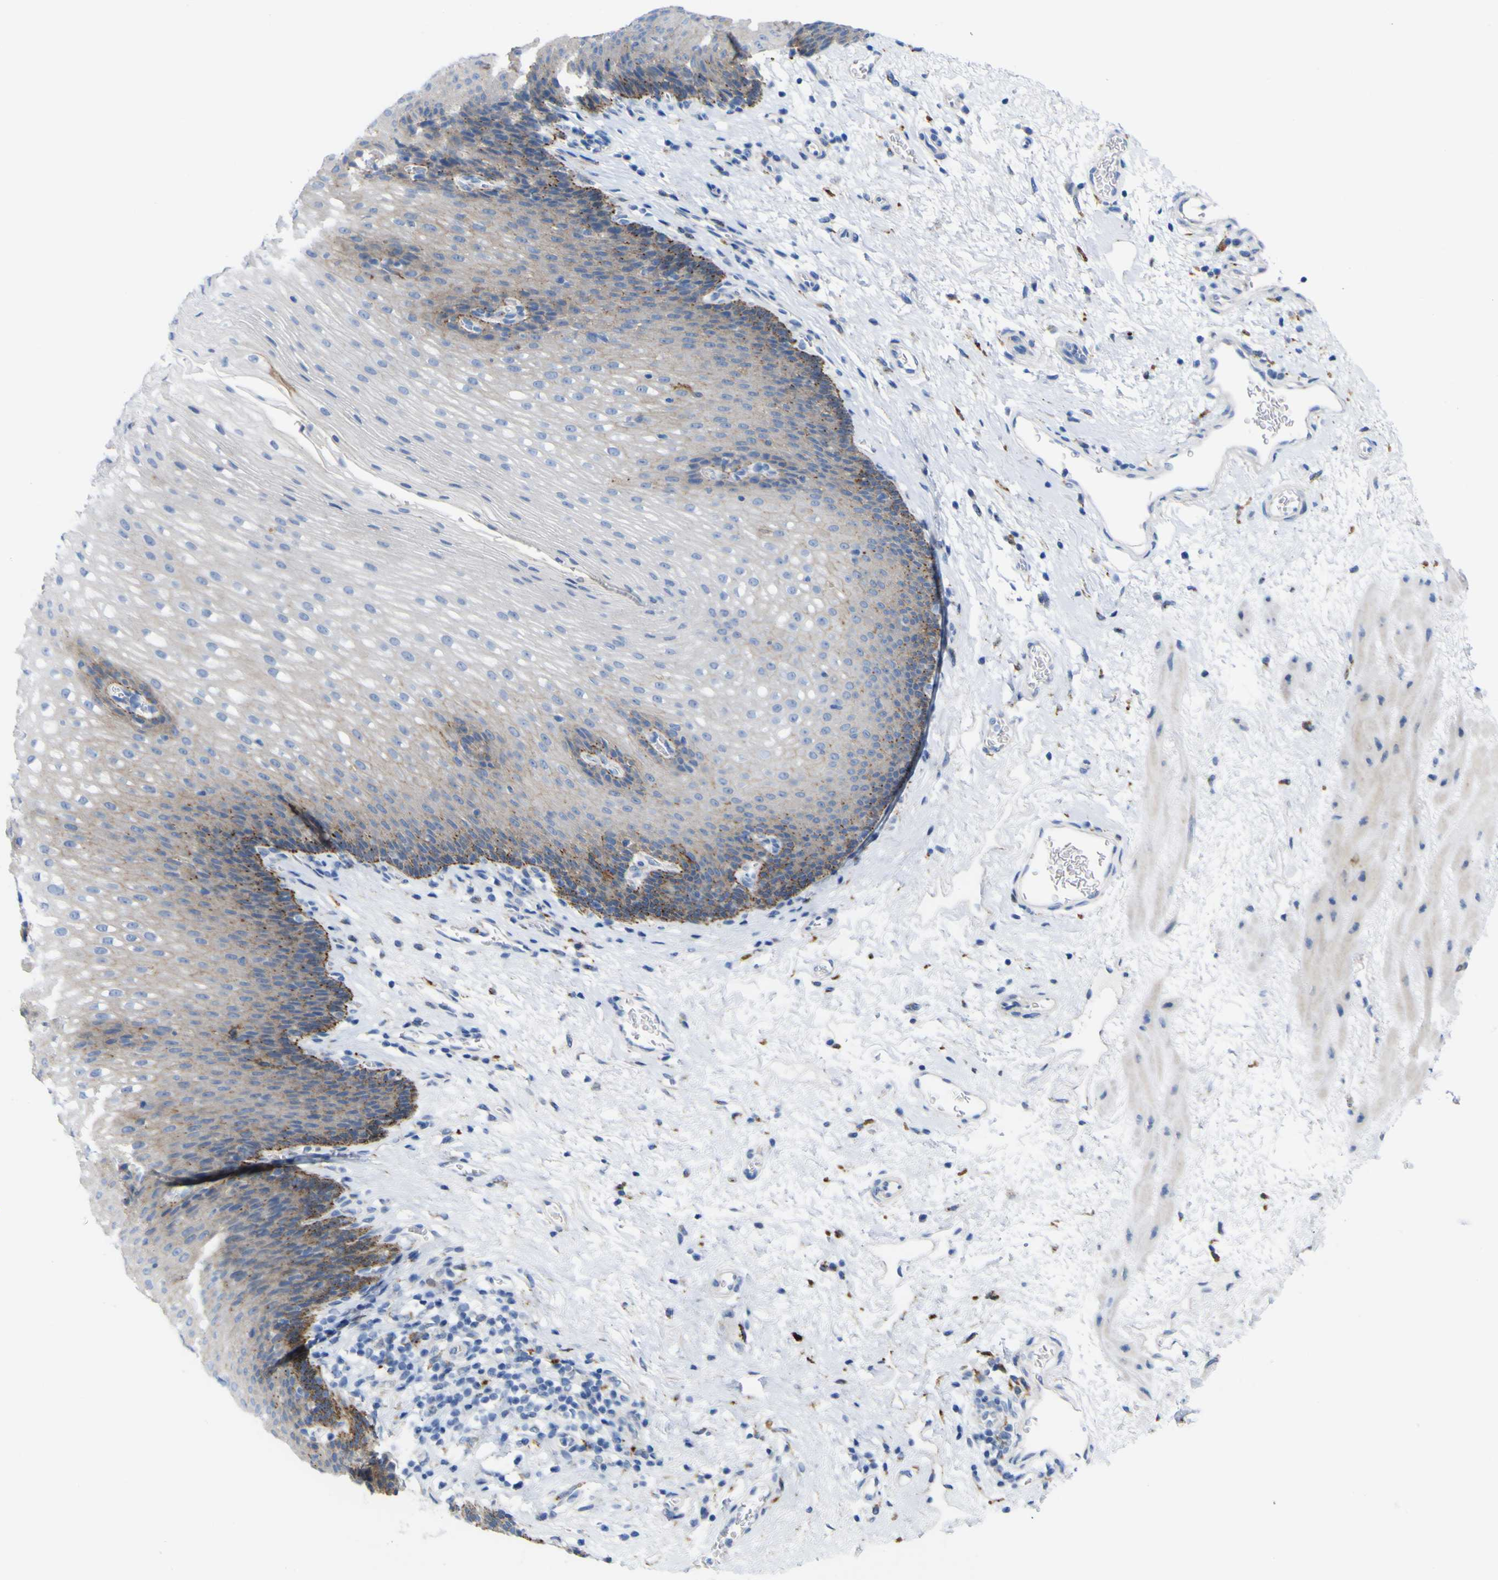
{"staining": {"intensity": "moderate", "quantity": "<25%", "location": "cytoplasmic/membranous"}, "tissue": "esophagus", "cell_type": "Squamous epithelial cells", "image_type": "normal", "snomed": [{"axis": "morphology", "description": "Normal tissue, NOS"}, {"axis": "topography", "description": "Esophagus"}], "caption": "DAB immunohistochemical staining of unremarkable esophagus displays moderate cytoplasmic/membranous protein staining in approximately <25% of squamous epithelial cells.", "gene": "PTPRF", "patient": {"sex": "male", "age": 48}}